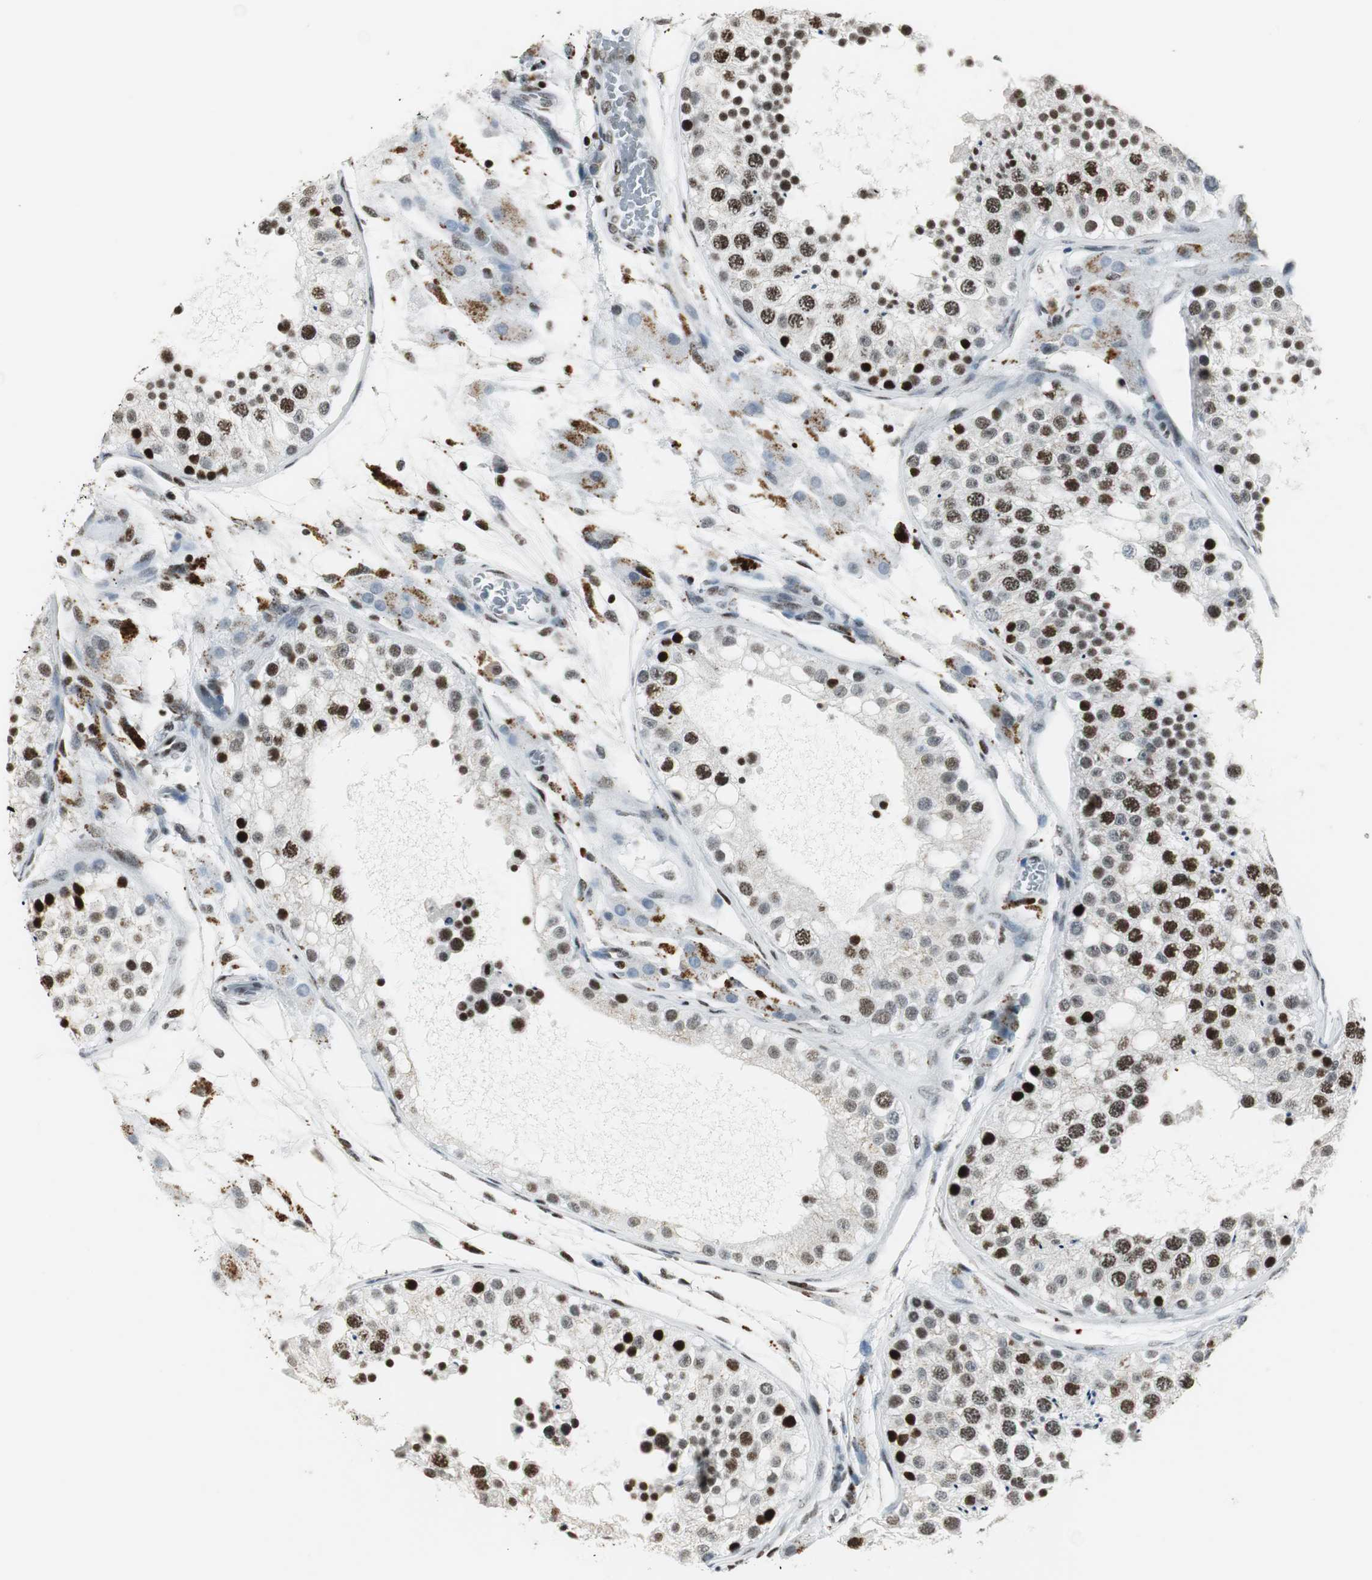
{"staining": {"intensity": "strong", "quantity": ">75%", "location": "nuclear"}, "tissue": "testis", "cell_type": "Cells in seminiferous ducts", "image_type": "normal", "snomed": [{"axis": "morphology", "description": "Normal tissue, NOS"}, {"axis": "topography", "description": "Testis"}], "caption": "An image of human testis stained for a protein reveals strong nuclear brown staining in cells in seminiferous ducts.", "gene": "RBBP4", "patient": {"sex": "male", "age": 26}}